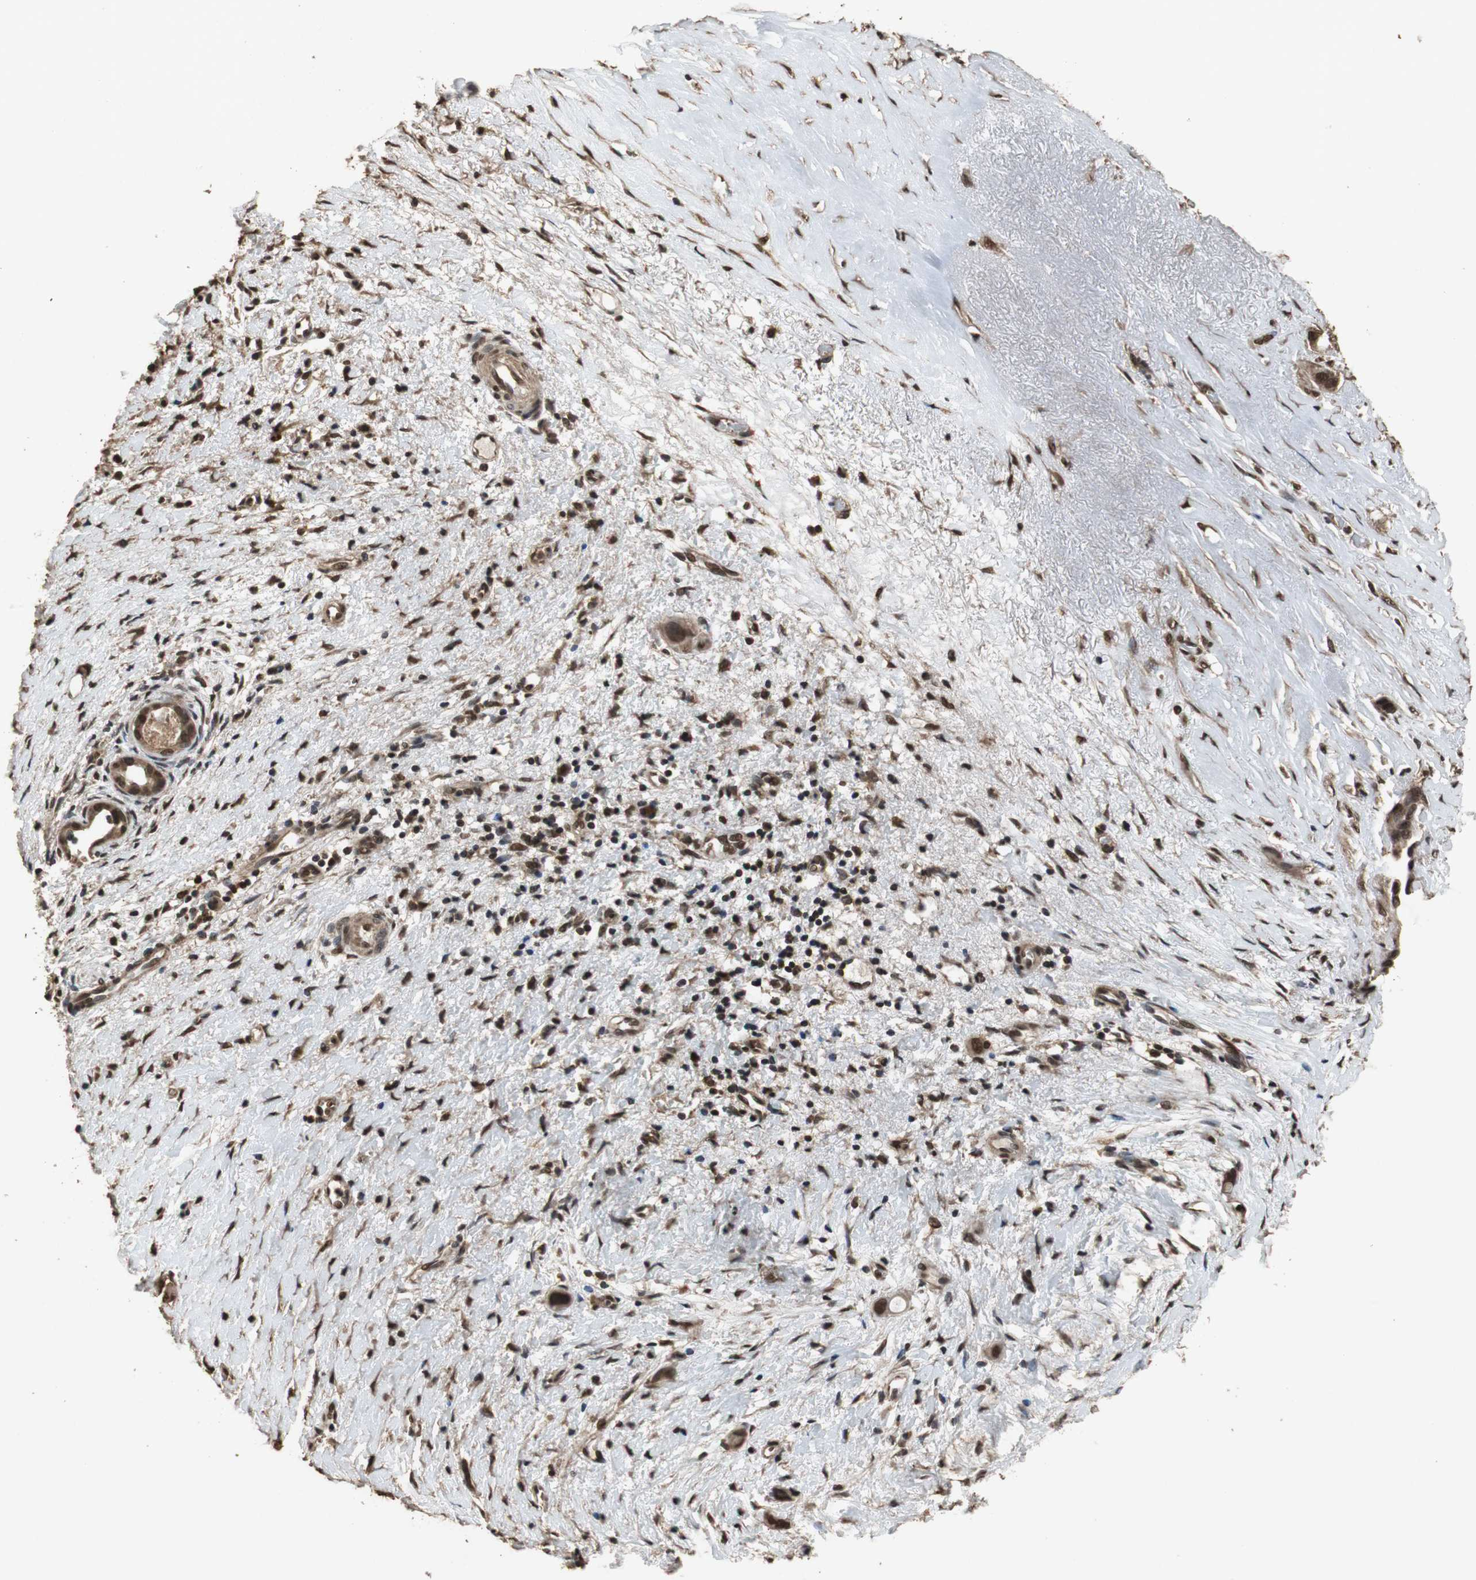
{"staining": {"intensity": "strong", "quantity": ">75%", "location": "cytoplasmic/membranous,nuclear"}, "tissue": "liver cancer", "cell_type": "Tumor cells", "image_type": "cancer", "snomed": [{"axis": "morphology", "description": "Cholangiocarcinoma"}, {"axis": "topography", "description": "Liver"}], "caption": "This image reveals liver cholangiocarcinoma stained with IHC to label a protein in brown. The cytoplasmic/membranous and nuclear of tumor cells show strong positivity for the protein. Nuclei are counter-stained blue.", "gene": "ZNF18", "patient": {"sex": "female", "age": 65}}